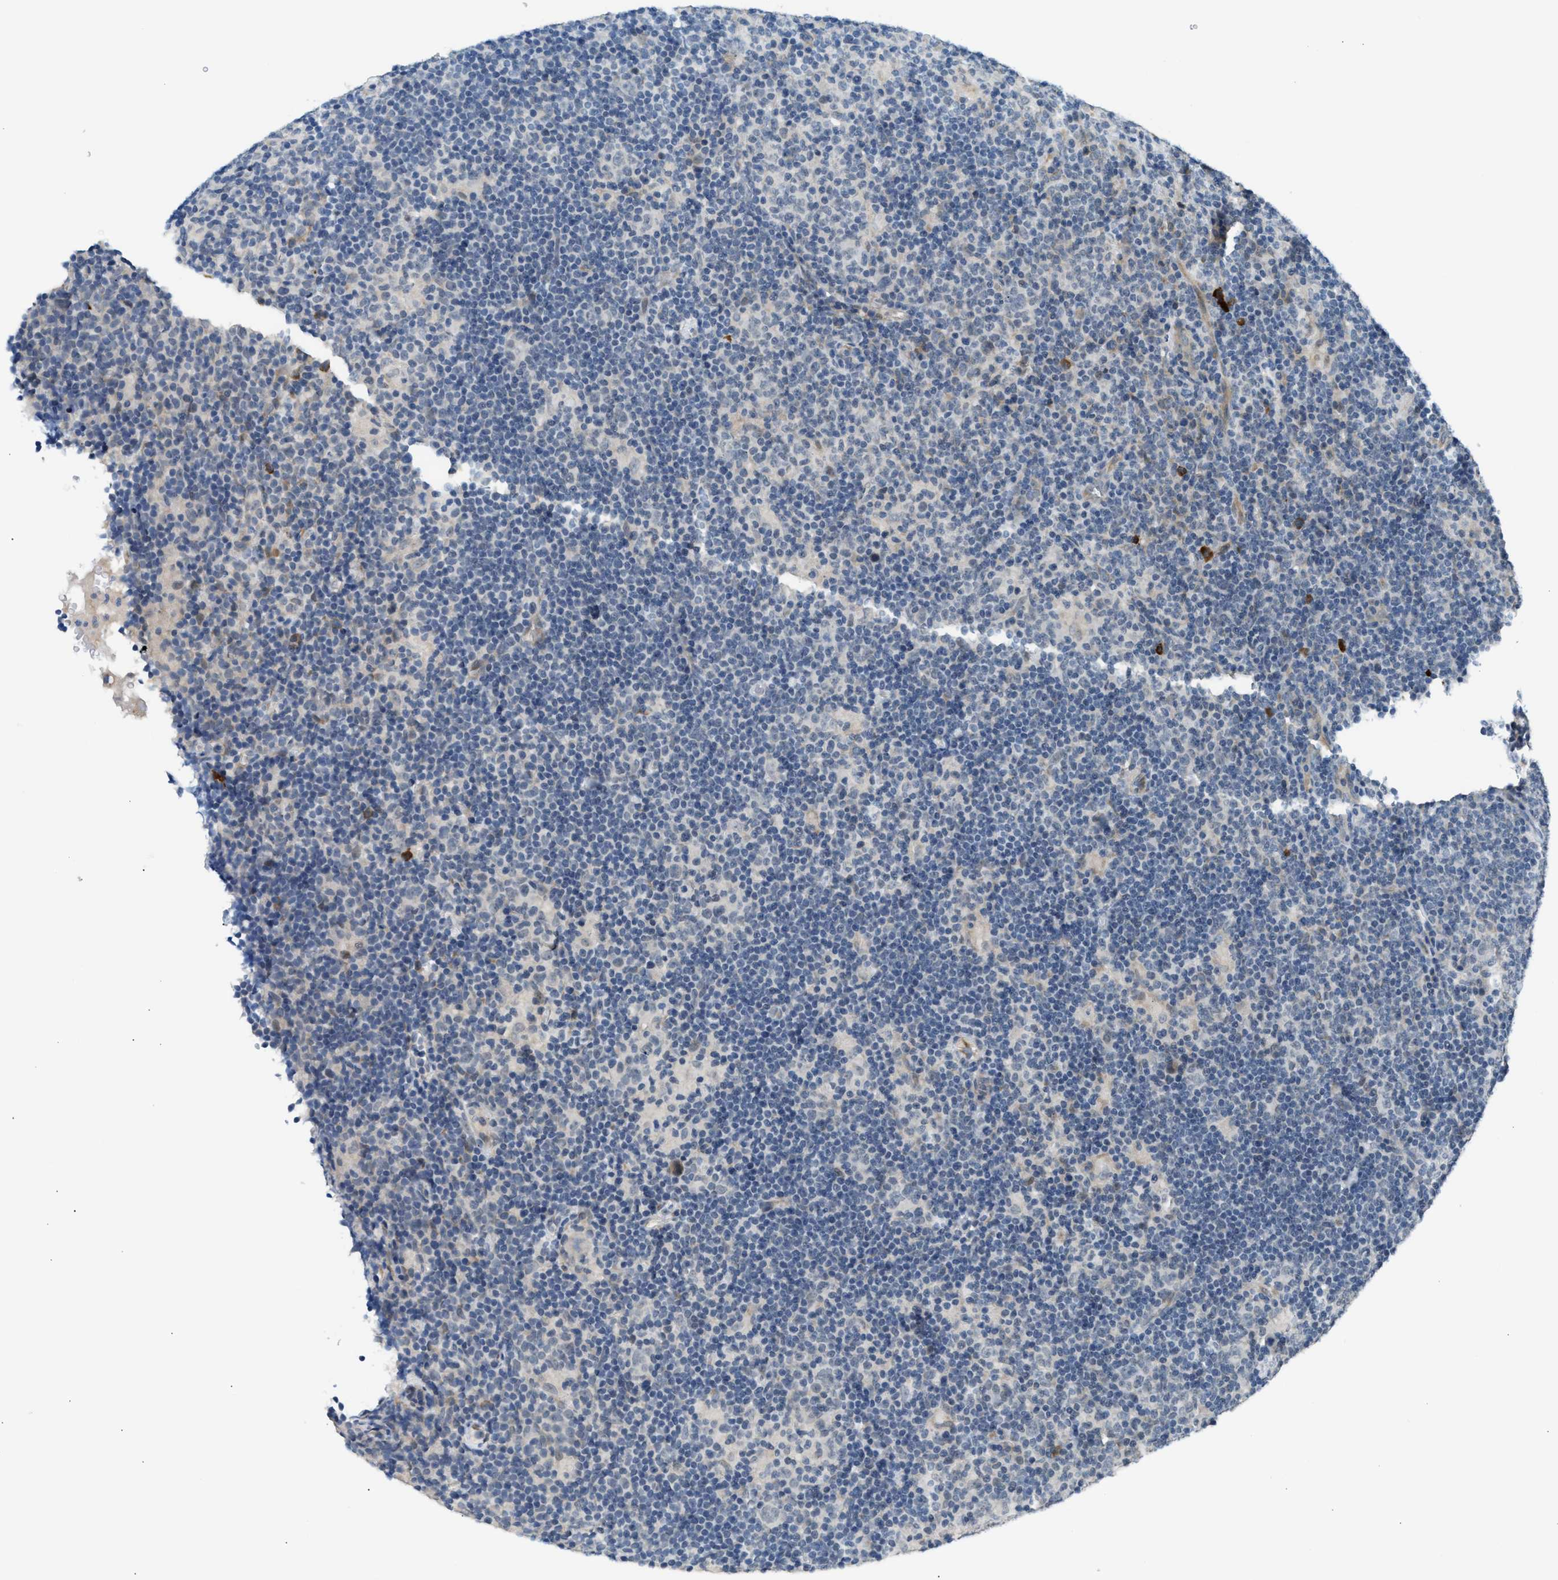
{"staining": {"intensity": "negative", "quantity": "none", "location": "none"}, "tissue": "lymphoma", "cell_type": "Tumor cells", "image_type": "cancer", "snomed": [{"axis": "morphology", "description": "Hodgkin's disease, NOS"}, {"axis": "topography", "description": "Lymph node"}], "caption": "High power microscopy photomicrograph of an immunohistochemistry micrograph of Hodgkin's disease, revealing no significant staining in tumor cells.", "gene": "KCNC2", "patient": {"sex": "female", "age": 57}}